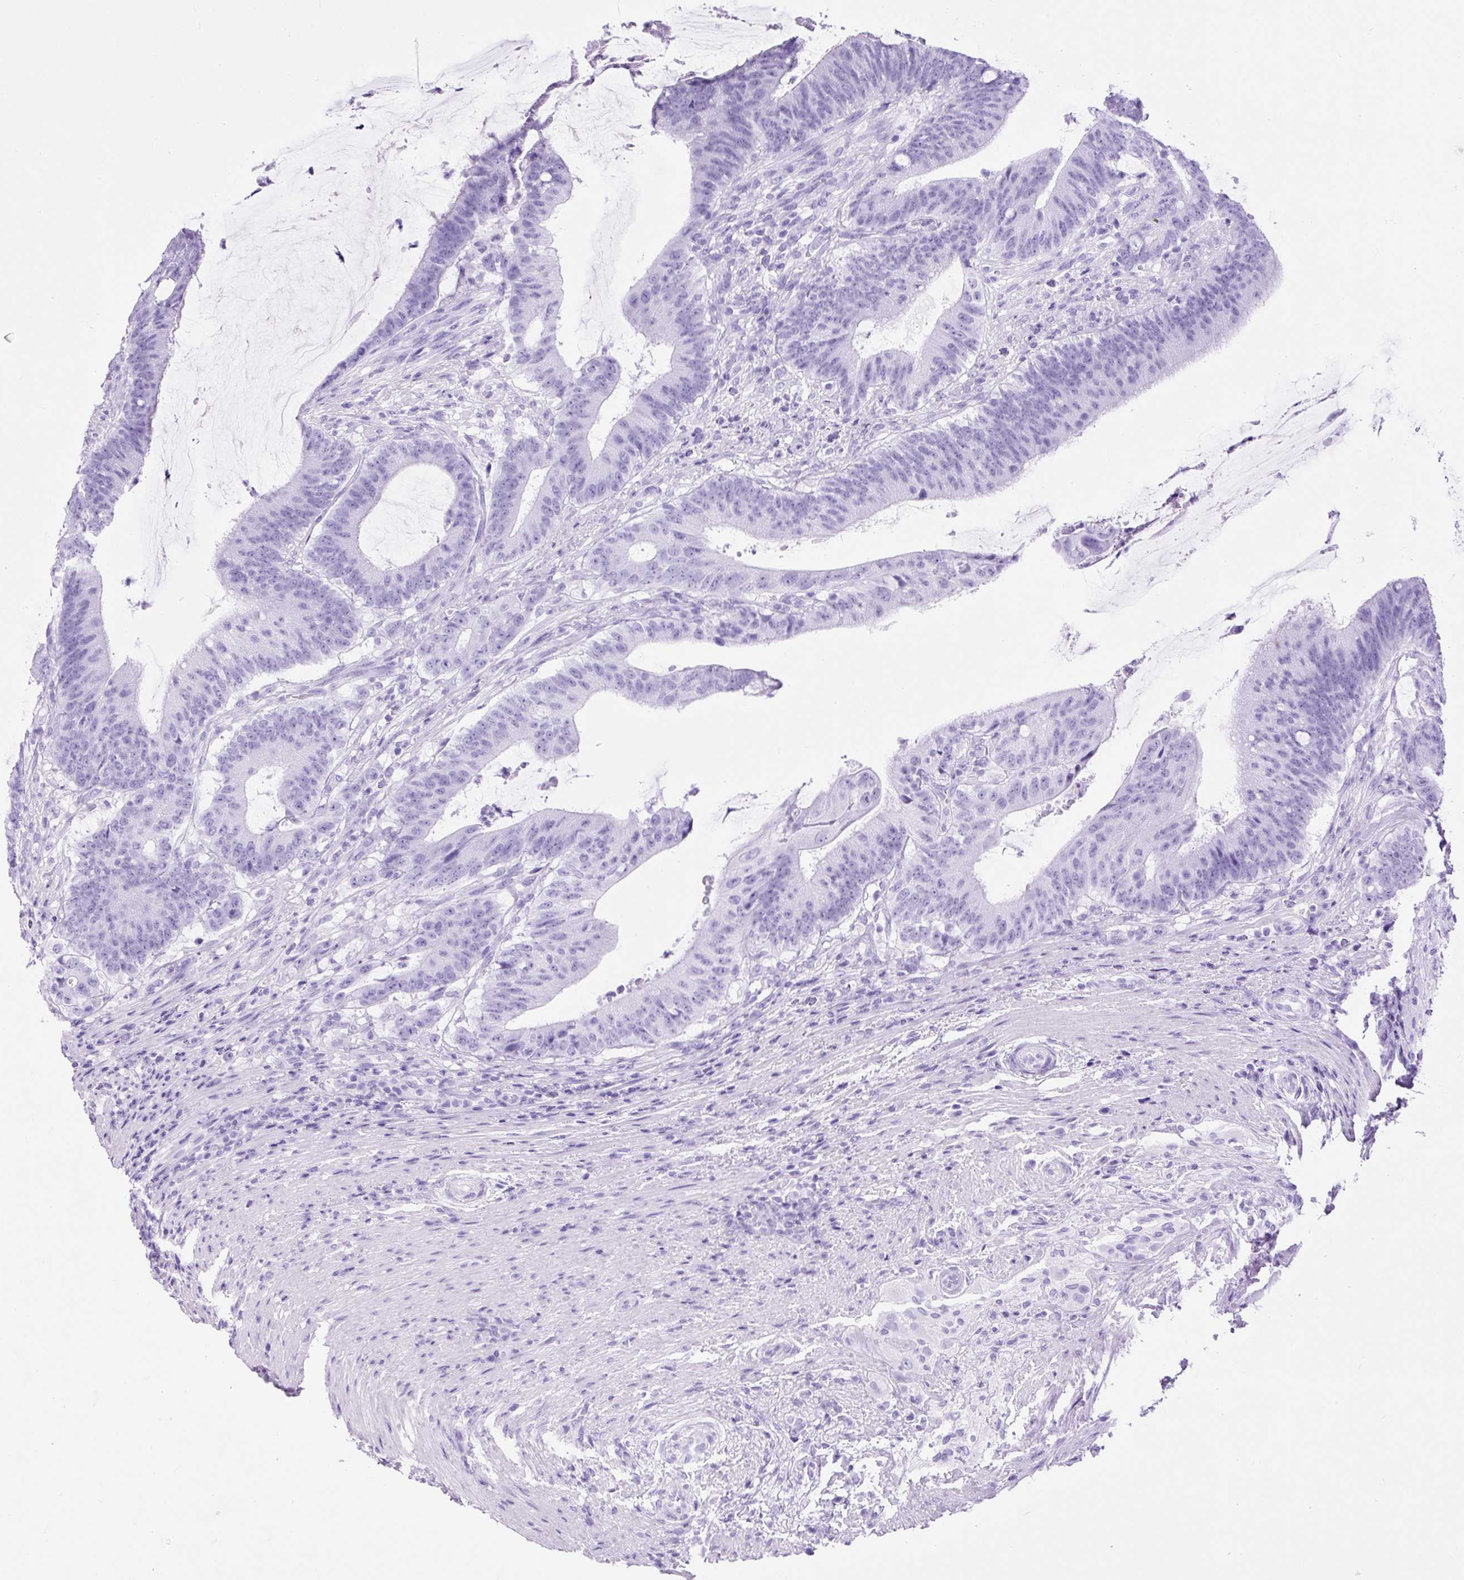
{"staining": {"intensity": "negative", "quantity": "none", "location": "none"}, "tissue": "colorectal cancer", "cell_type": "Tumor cells", "image_type": "cancer", "snomed": [{"axis": "morphology", "description": "Adenocarcinoma, NOS"}, {"axis": "topography", "description": "Colon"}], "caption": "High magnification brightfield microscopy of colorectal cancer (adenocarcinoma) stained with DAB (3,3'-diaminobenzidine) (brown) and counterstained with hematoxylin (blue): tumor cells show no significant expression.", "gene": "CEL", "patient": {"sex": "female", "age": 43}}